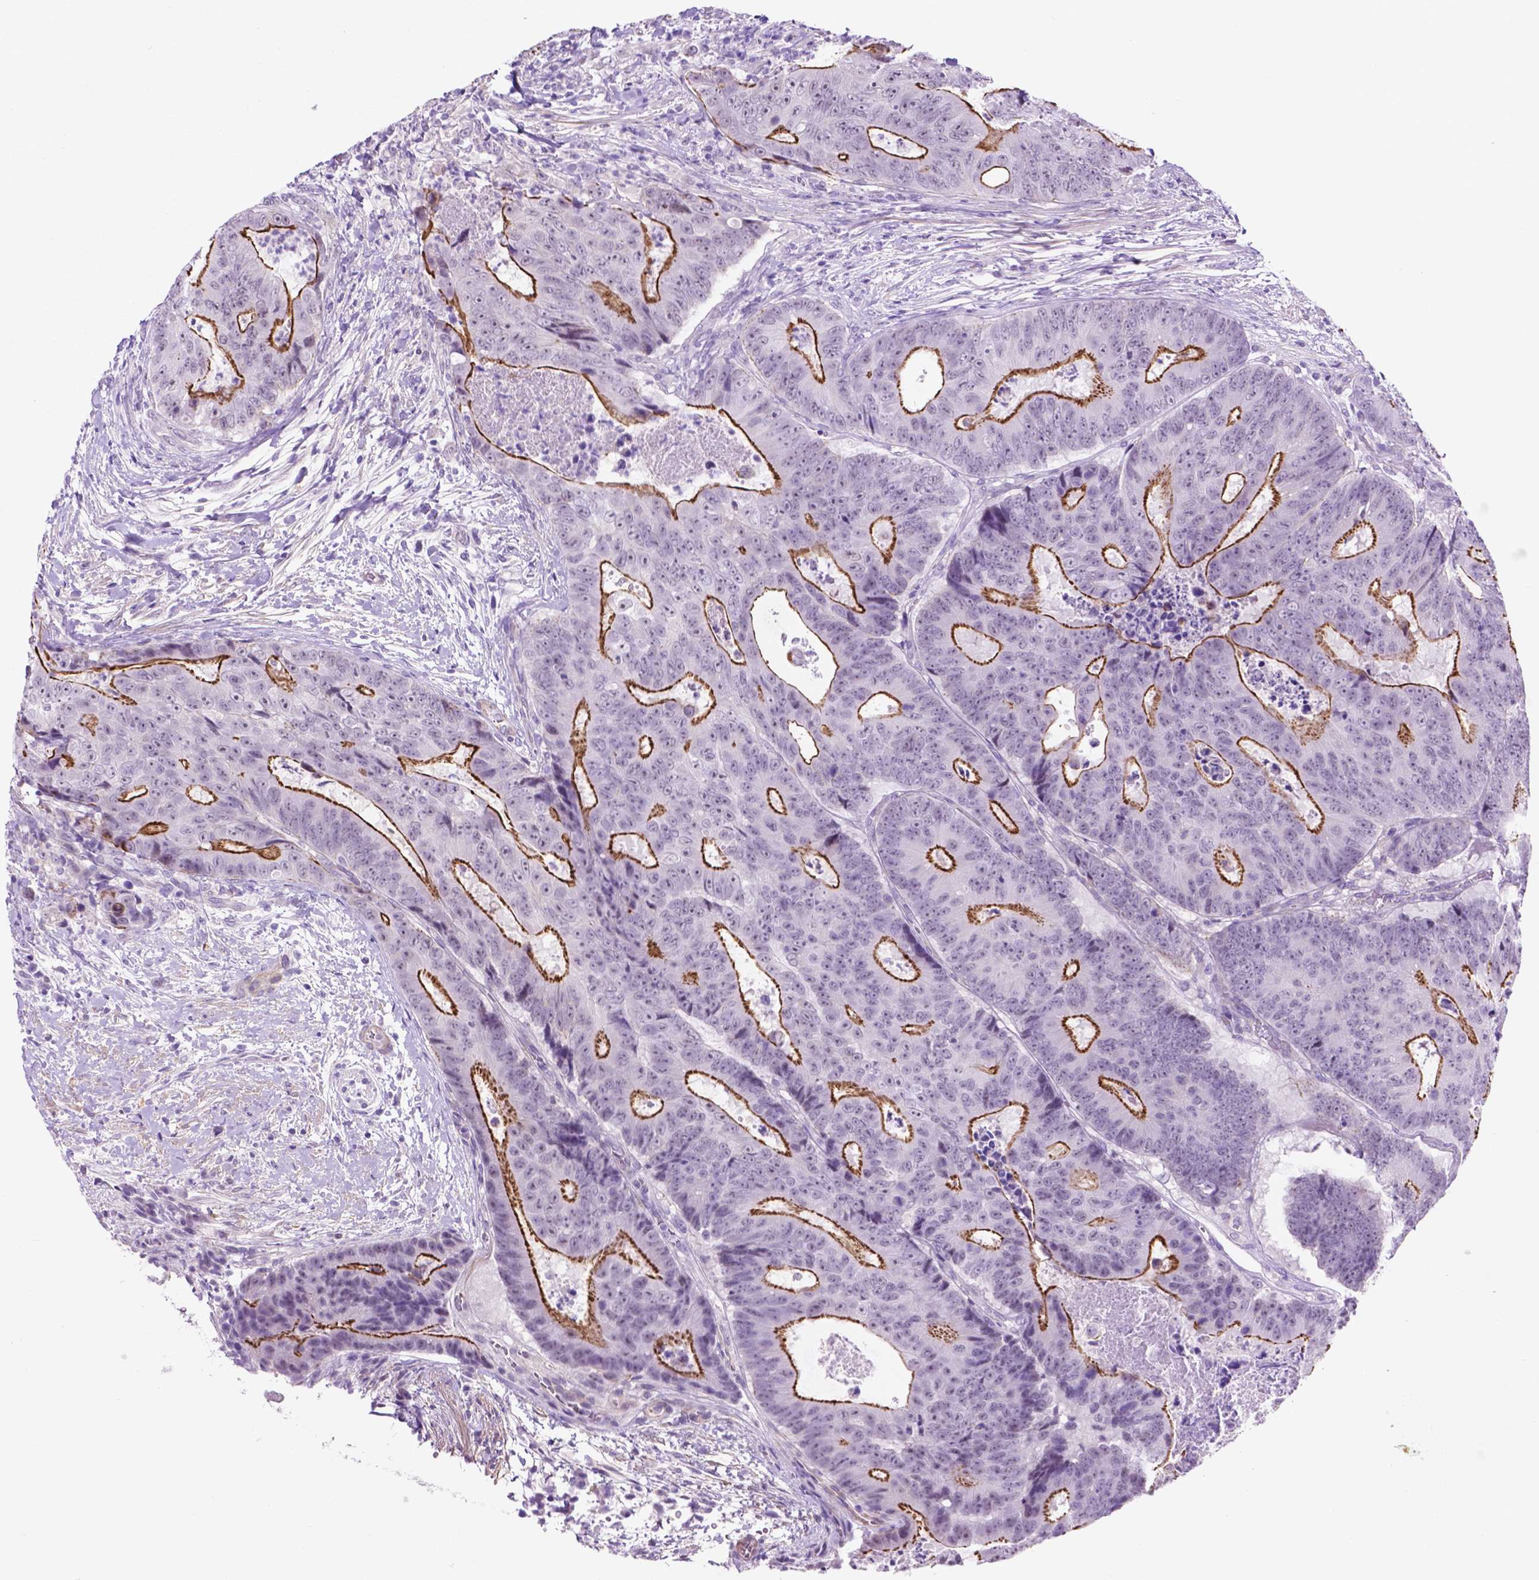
{"staining": {"intensity": "strong", "quantity": "<25%", "location": "cytoplasmic/membranous"}, "tissue": "colorectal cancer", "cell_type": "Tumor cells", "image_type": "cancer", "snomed": [{"axis": "morphology", "description": "Adenocarcinoma, NOS"}, {"axis": "topography", "description": "Colon"}], "caption": "Human adenocarcinoma (colorectal) stained with a brown dye reveals strong cytoplasmic/membranous positive staining in approximately <25% of tumor cells.", "gene": "ACY3", "patient": {"sex": "female", "age": 48}}